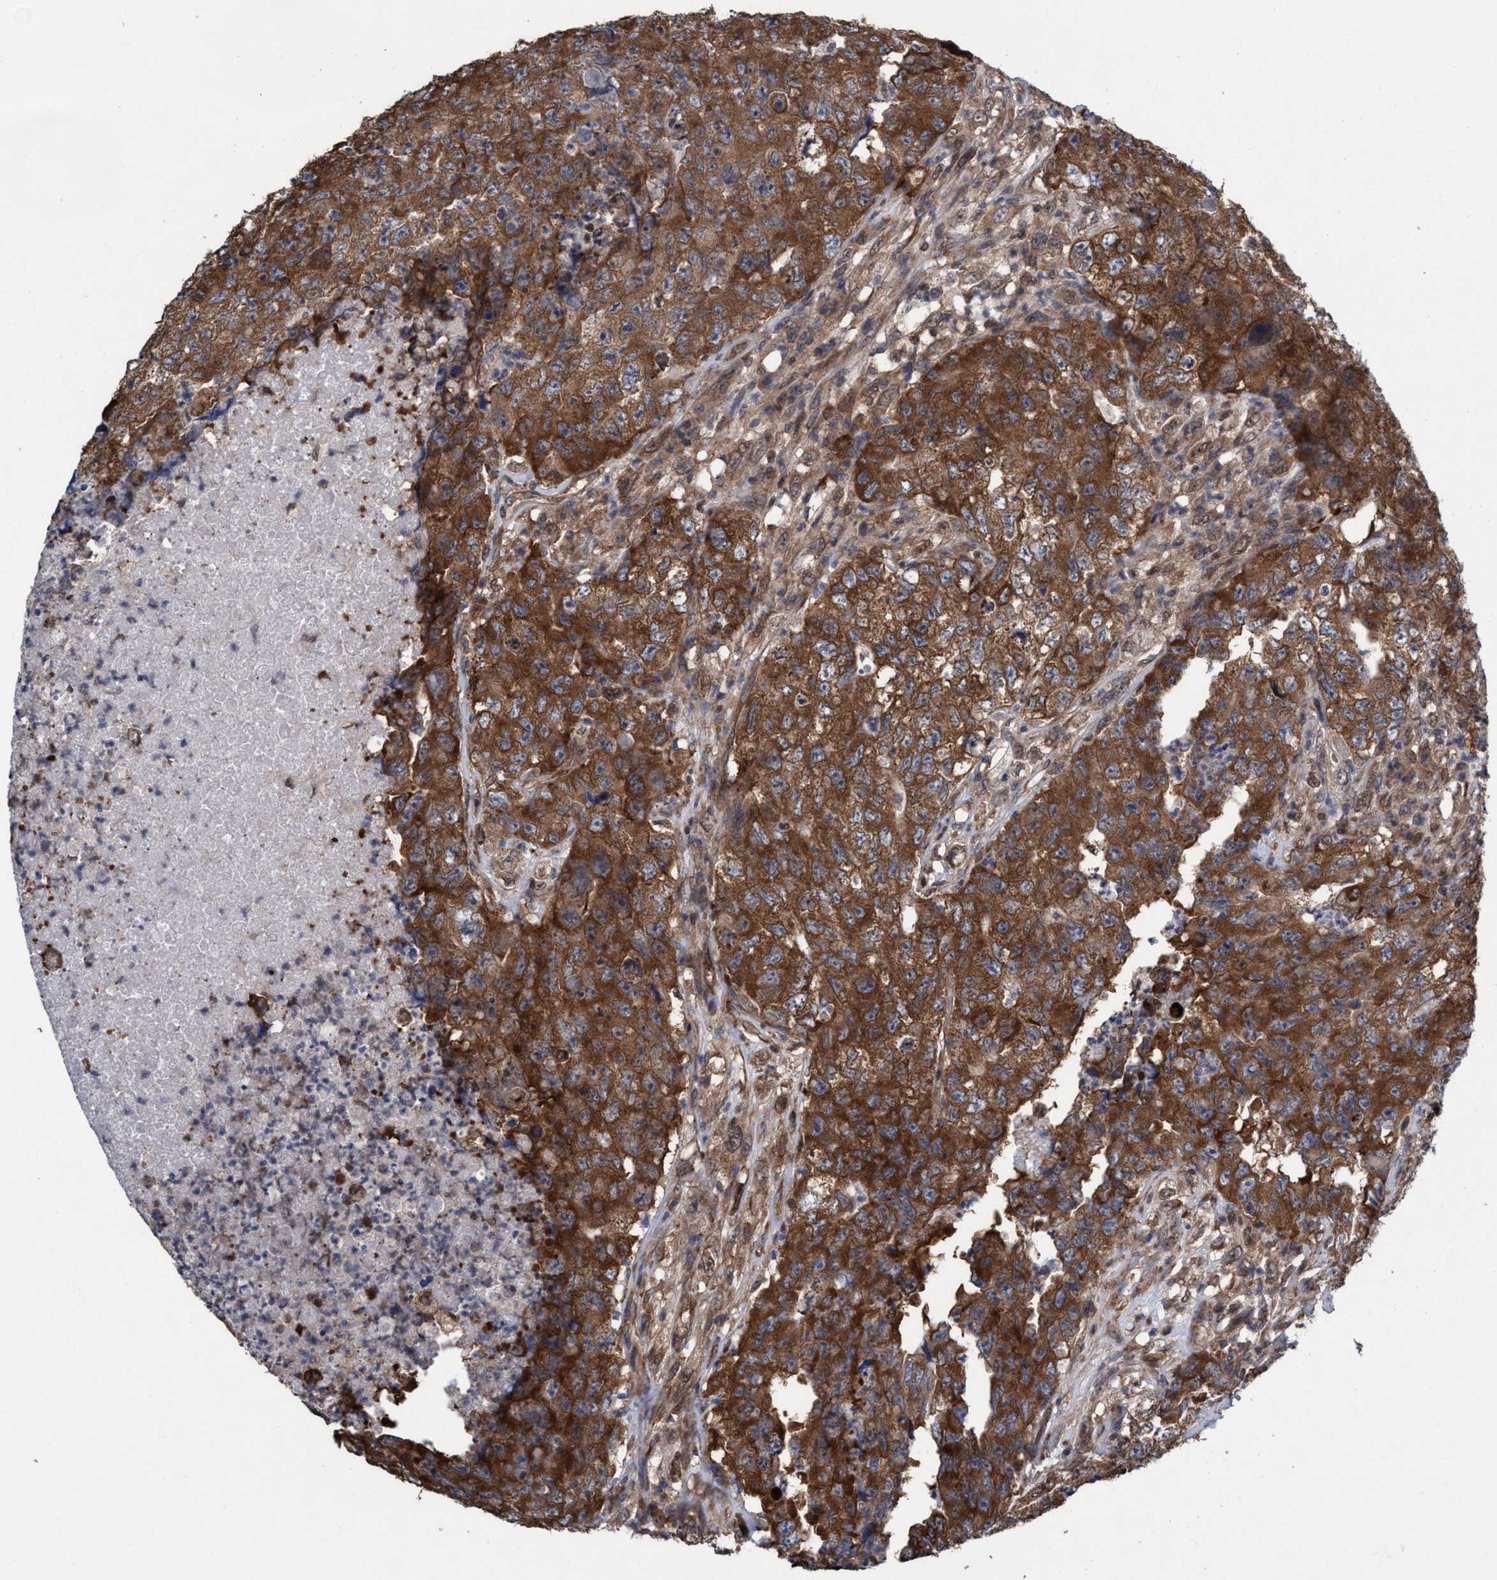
{"staining": {"intensity": "strong", "quantity": ">75%", "location": "cytoplasmic/membranous"}, "tissue": "testis cancer", "cell_type": "Tumor cells", "image_type": "cancer", "snomed": [{"axis": "morphology", "description": "Carcinoma, Embryonal, NOS"}, {"axis": "topography", "description": "Testis"}], "caption": "IHC micrograph of neoplastic tissue: embryonal carcinoma (testis) stained using immunohistochemistry exhibits high levels of strong protein expression localized specifically in the cytoplasmic/membranous of tumor cells, appearing as a cytoplasmic/membranous brown color.", "gene": "METAP2", "patient": {"sex": "male", "age": 32}}